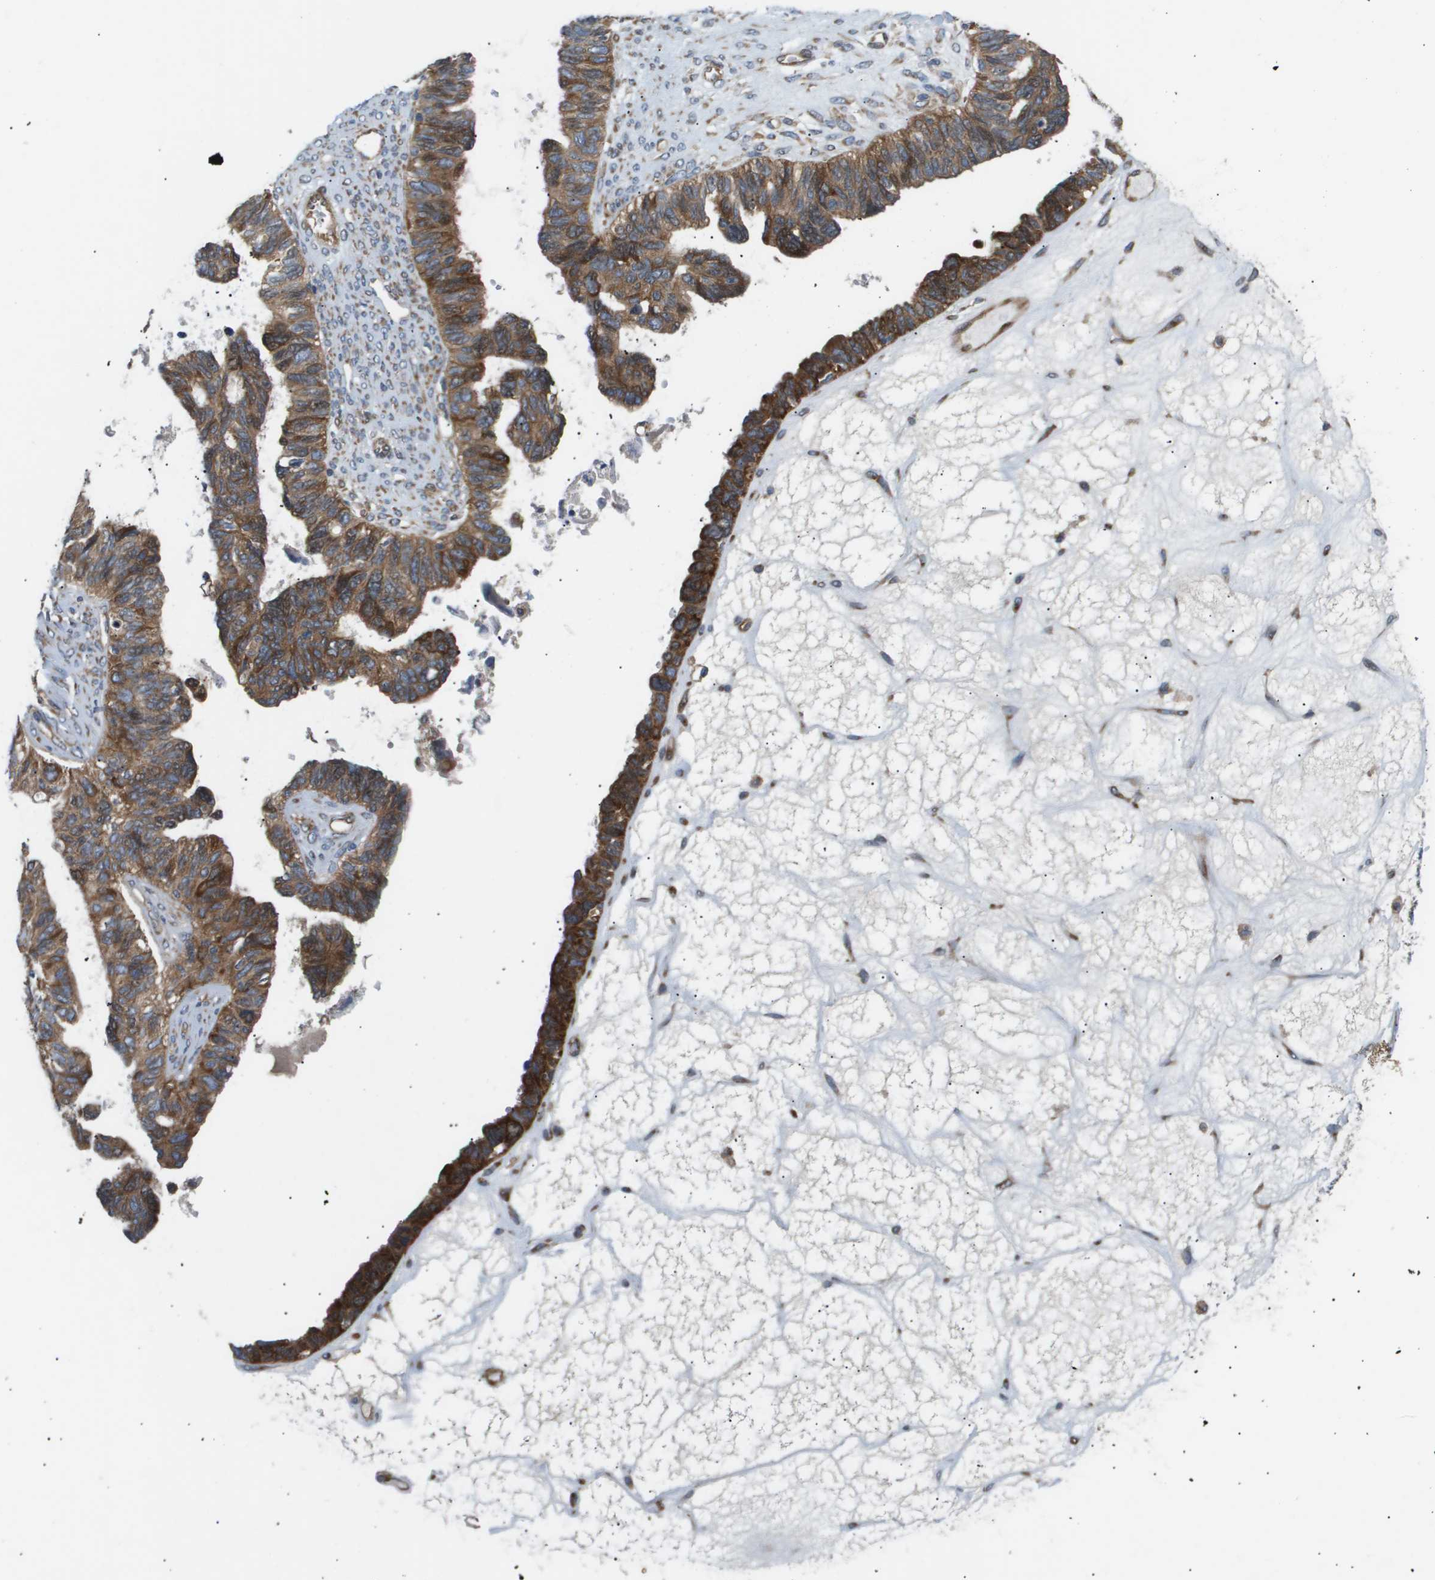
{"staining": {"intensity": "moderate", "quantity": ">75%", "location": "cytoplasmic/membranous"}, "tissue": "ovarian cancer", "cell_type": "Tumor cells", "image_type": "cancer", "snomed": [{"axis": "morphology", "description": "Cystadenocarcinoma, serous, NOS"}, {"axis": "topography", "description": "Ovary"}], "caption": "Immunohistochemical staining of human serous cystadenocarcinoma (ovarian) exhibits medium levels of moderate cytoplasmic/membranous protein expression in approximately >75% of tumor cells.", "gene": "LYSMD3", "patient": {"sex": "female", "age": 79}}